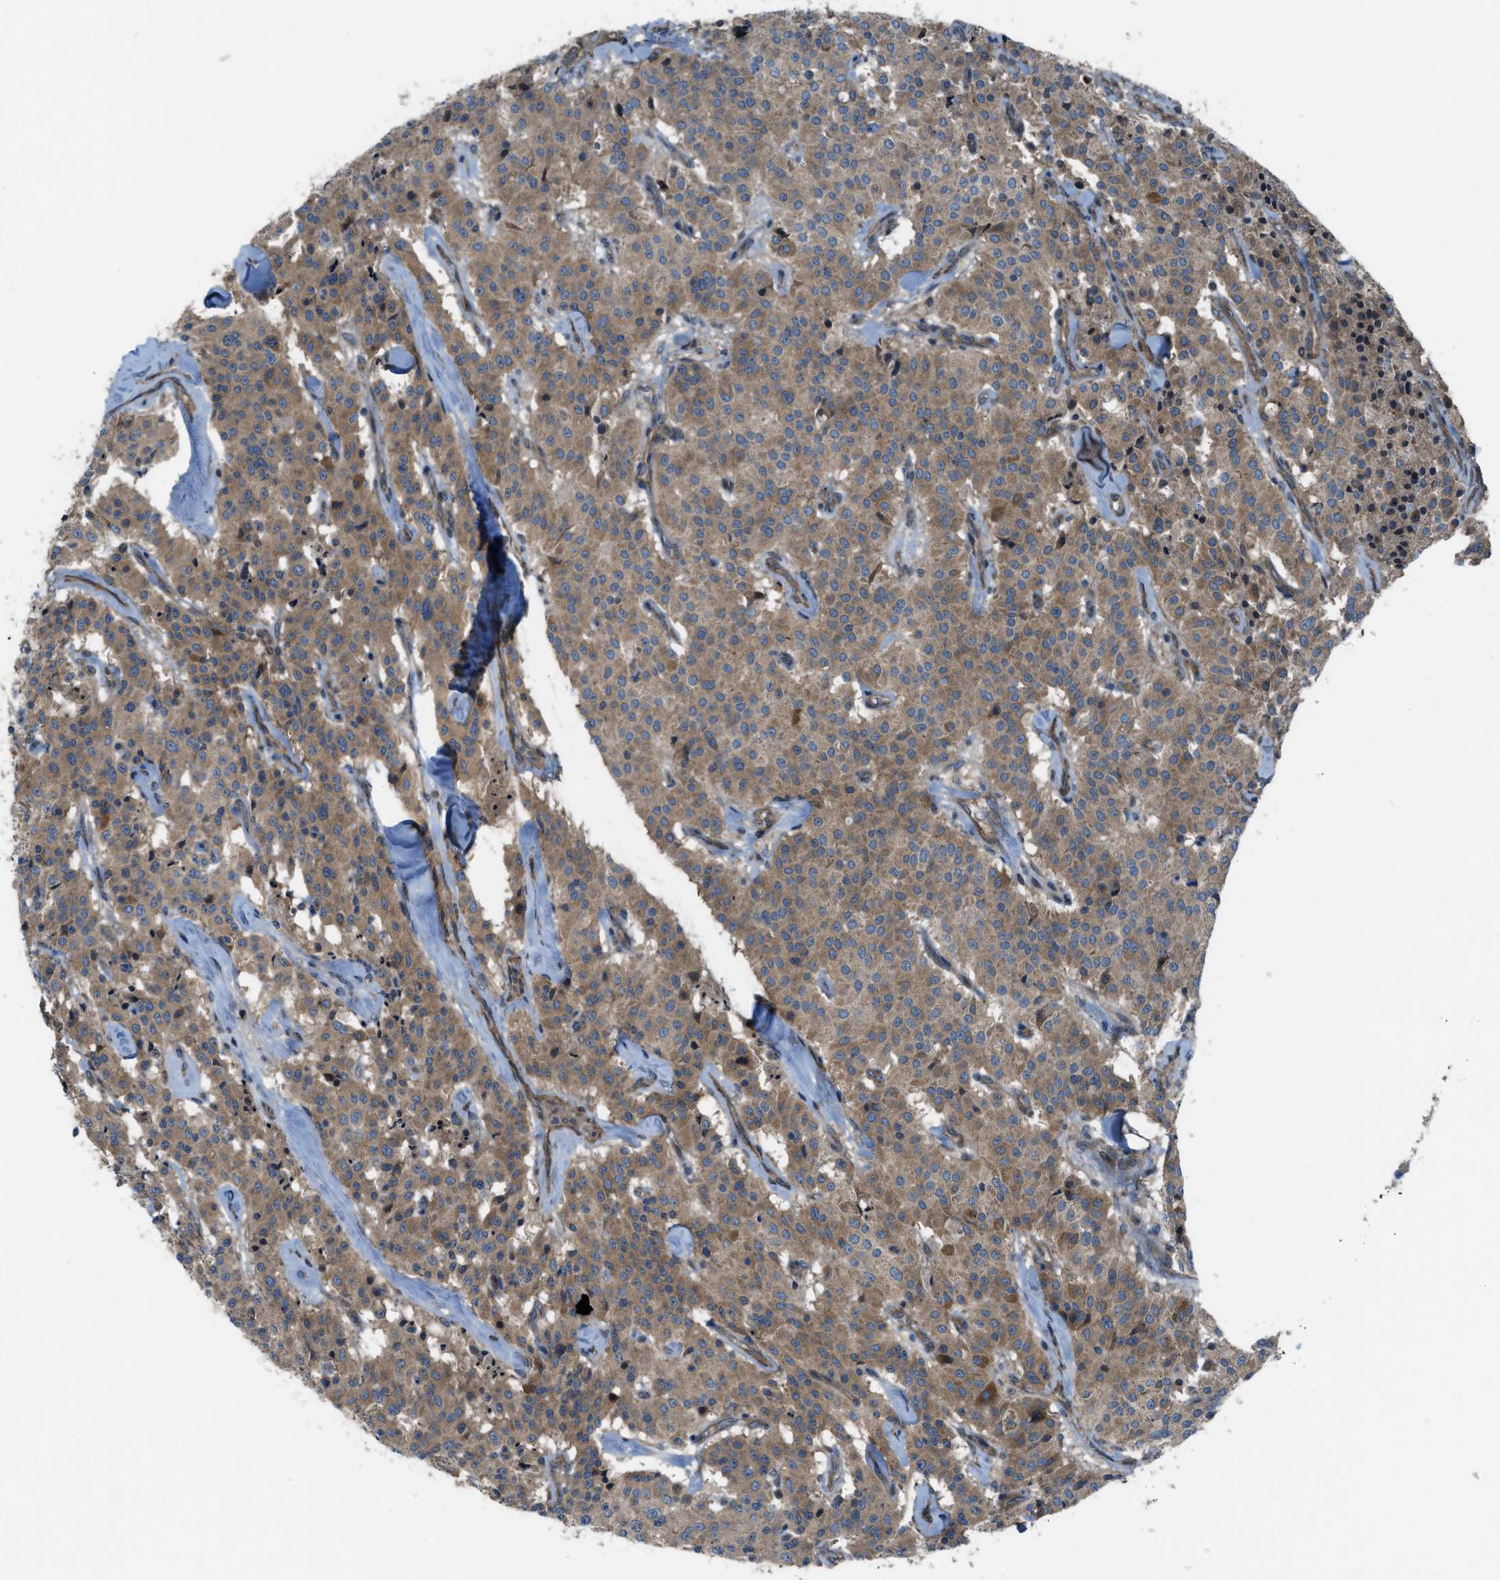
{"staining": {"intensity": "moderate", "quantity": ">75%", "location": "cytoplasmic/membranous"}, "tissue": "carcinoid", "cell_type": "Tumor cells", "image_type": "cancer", "snomed": [{"axis": "morphology", "description": "Carcinoid, malignant, NOS"}, {"axis": "topography", "description": "Lung"}], "caption": "The immunohistochemical stain shows moderate cytoplasmic/membranous positivity in tumor cells of malignant carcinoid tissue. The staining was performed using DAB to visualize the protein expression in brown, while the nuclei were stained in blue with hematoxylin (Magnification: 20x).", "gene": "VEZT", "patient": {"sex": "male", "age": 30}}